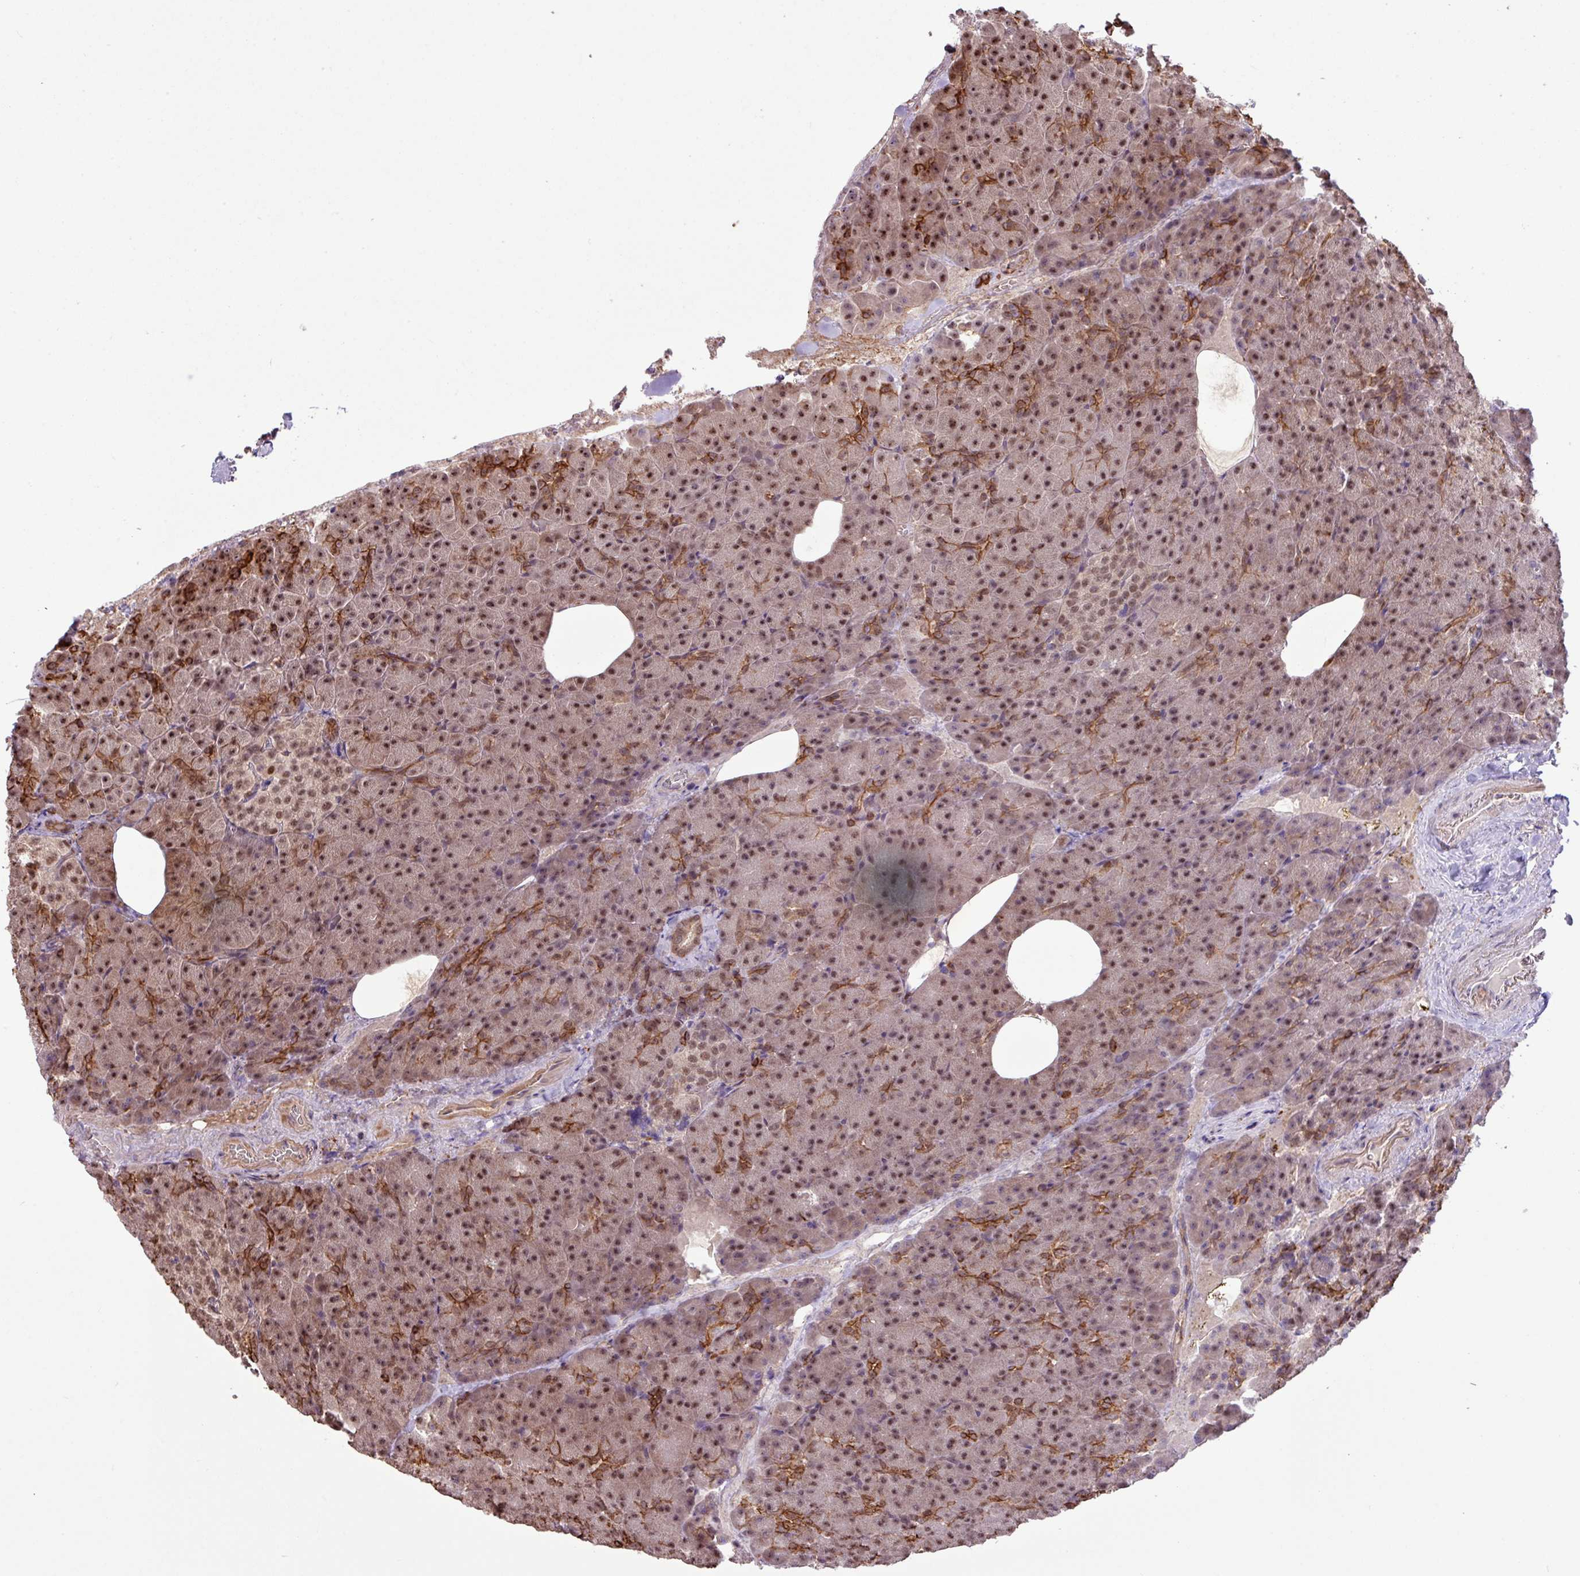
{"staining": {"intensity": "moderate", "quantity": ">75%", "location": "nuclear"}, "tissue": "pancreas", "cell_type": "Exocrine glandular cells", "image_type": "normal", "snomed": [{"axis": "morphology", "description": "Normal tissue, NOS"}, {"axis": "topography", "description": "Pancreas"}], "caption": "A high-resolution photomicrograph shows immunohistochemistry staining of unremarkable pancreas, which demonstrates moderate nuclear staining in approximately >75% of exocrine glandular cells.", "gene": "GON7", "patient": {"sex": "female", "age": 74}}